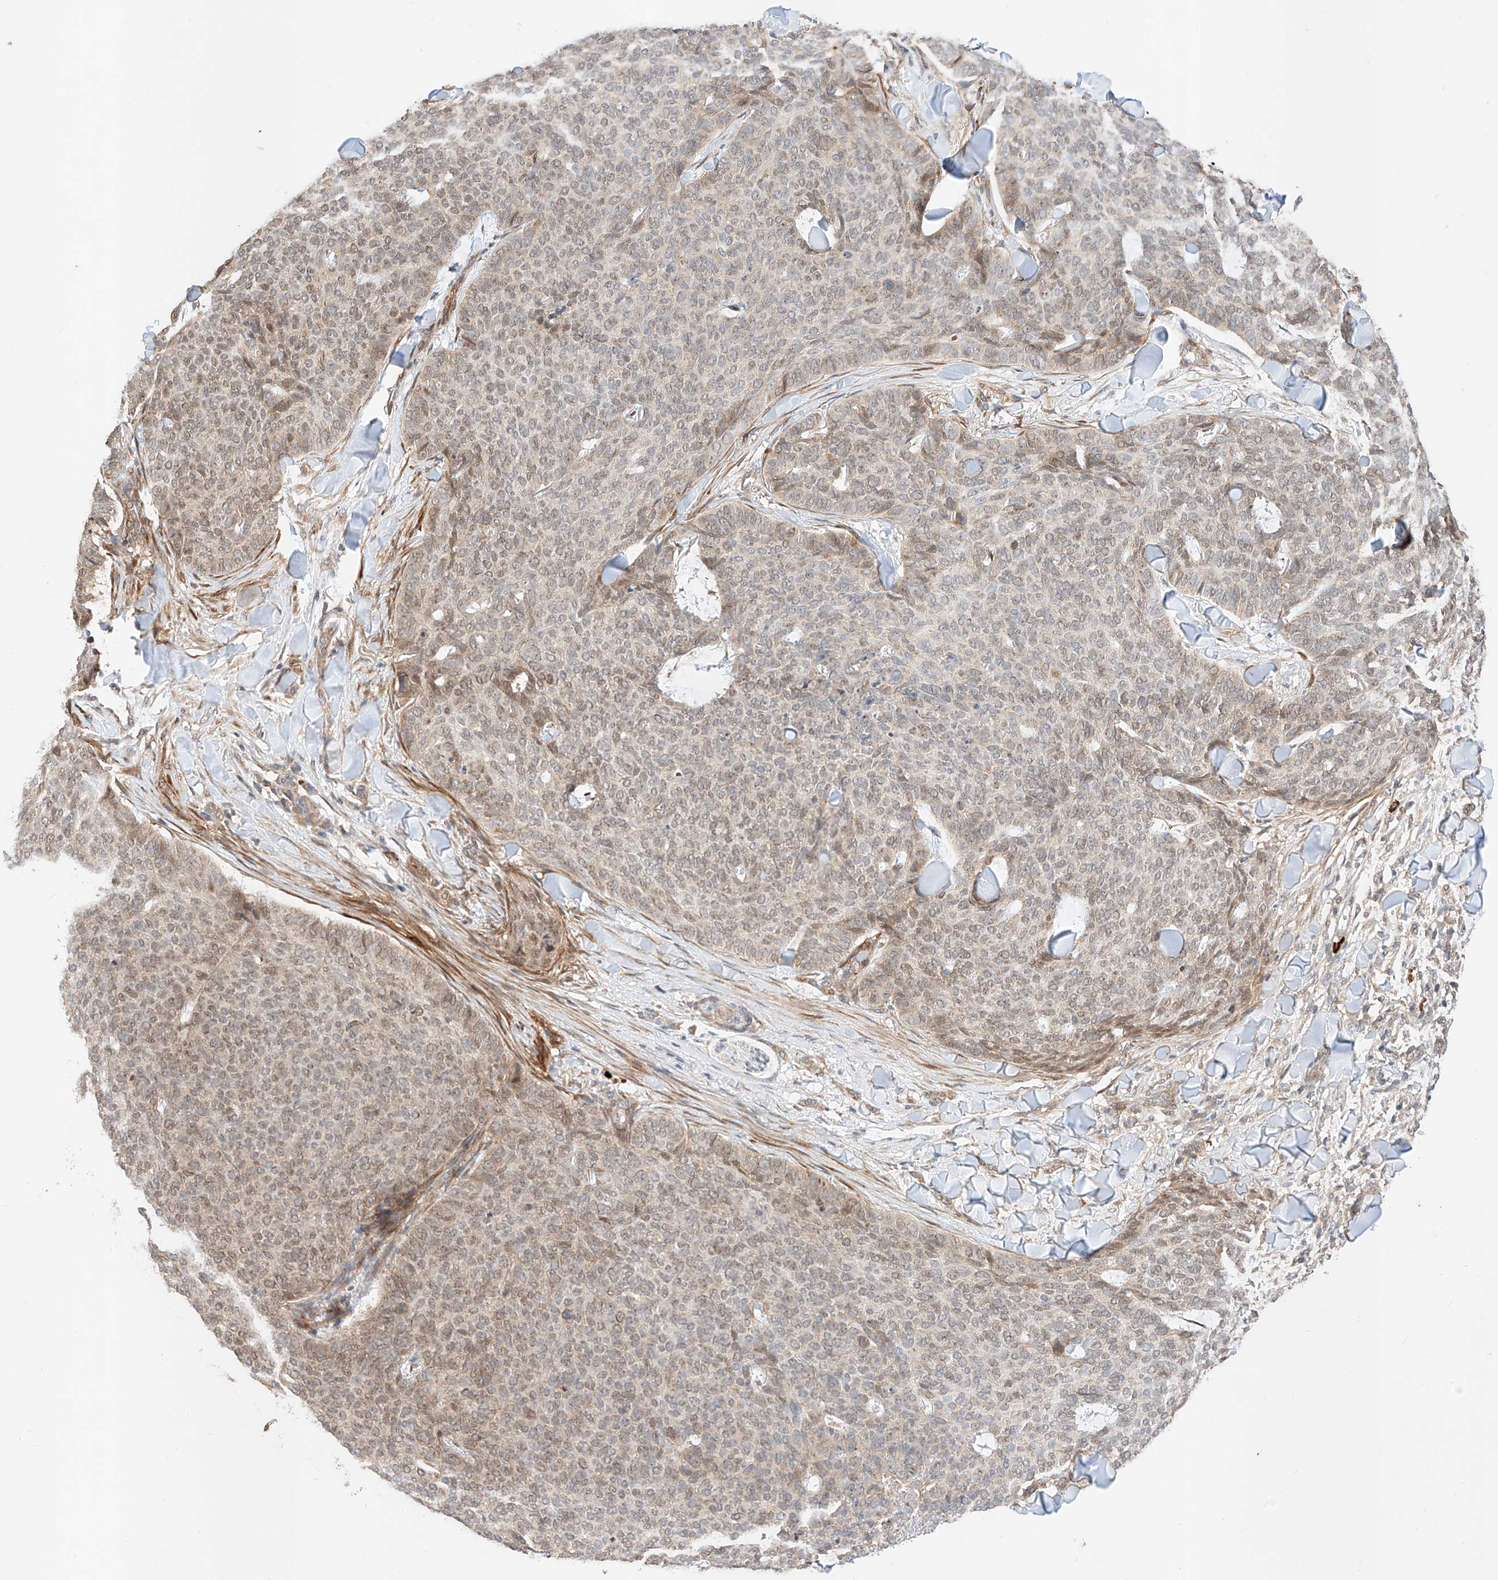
{"staining": {"intensity": "weak", "quantity": "25%-75%", "location": "nuclear"}, "tissue": "skin cancer", "cell_type": "Tumor cells", "image_type": "cancer", "snomed": [{"axis": "morphology", "description": "Normal tissue, NOS"}, {"axis": "morphology", "description": "Basal cell carcinoma"}, {"axis": "topography", "description": "Skin"}], "caption": "Skin basal cell carcinoma was stained to show a protein in brown. There is low levels of weak nuclear positivity in approximately 25%-75% of tumor cells. (IHC, brightfield microscopy, high magnification).", "gene": "RAB23", "patient": {"sex": "male", "age": 50}}